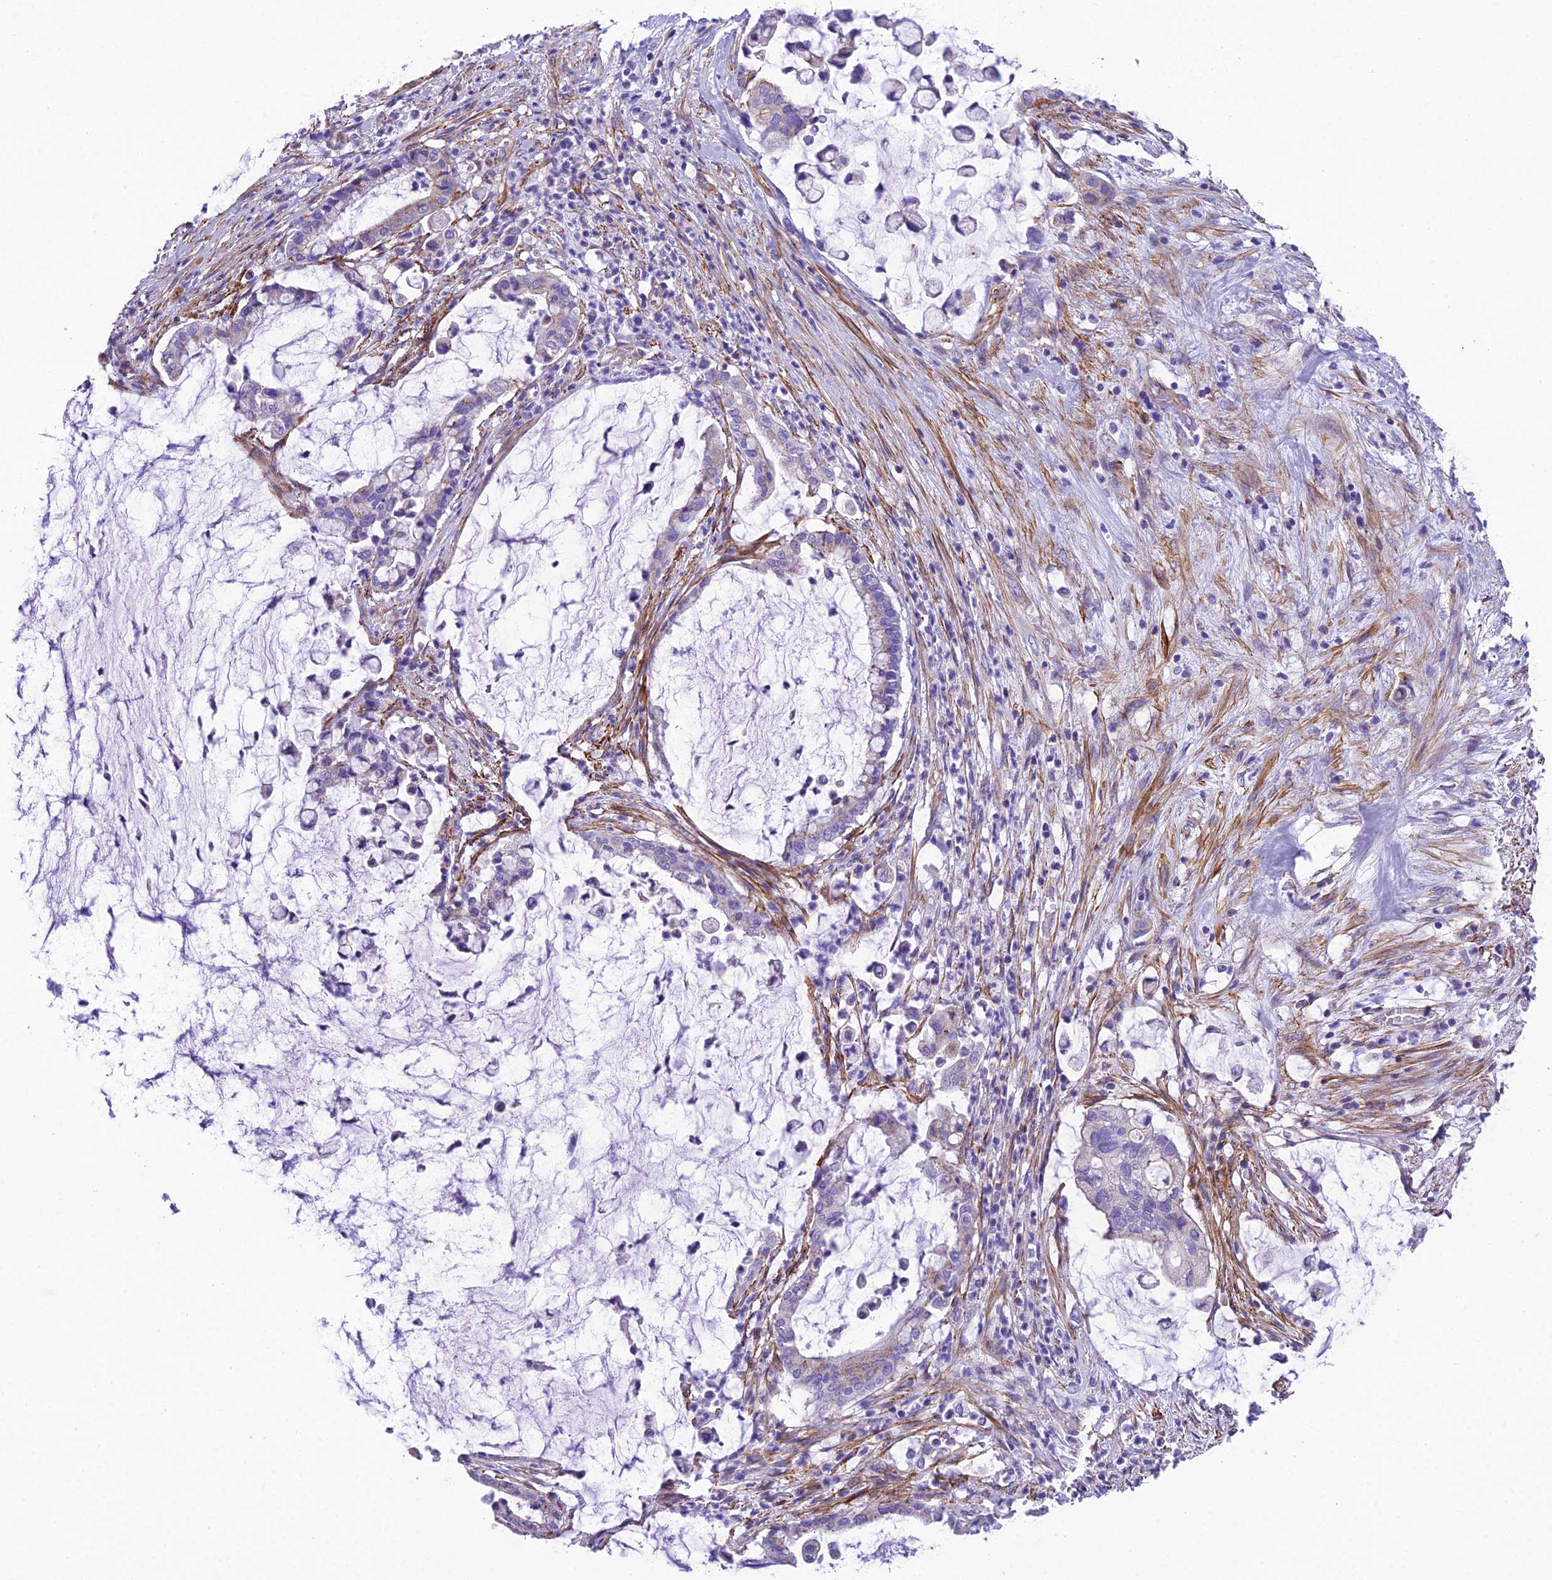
{"staining": {"intensity": "weak", "quantity": "<25%", "location": "cytoplasmic/membranous"}, "tissue": "pancreatic cancer", "cell_type": "Tumor cells", "image_type": "cancer", "snomed": [{"axis": "morphology", "description": "Adenocarcinoma, NOS"}, {"axis": "topography", "description": "Pancreas"}], "caption": "Immunohistochemical staining of human pancreatic adenocarcinoma exhibits no significant positivity in tumor cells. Nuclei are stained in blue.", "gene": "GFRA1", "patient": {"sex": "male", "age": 41}}